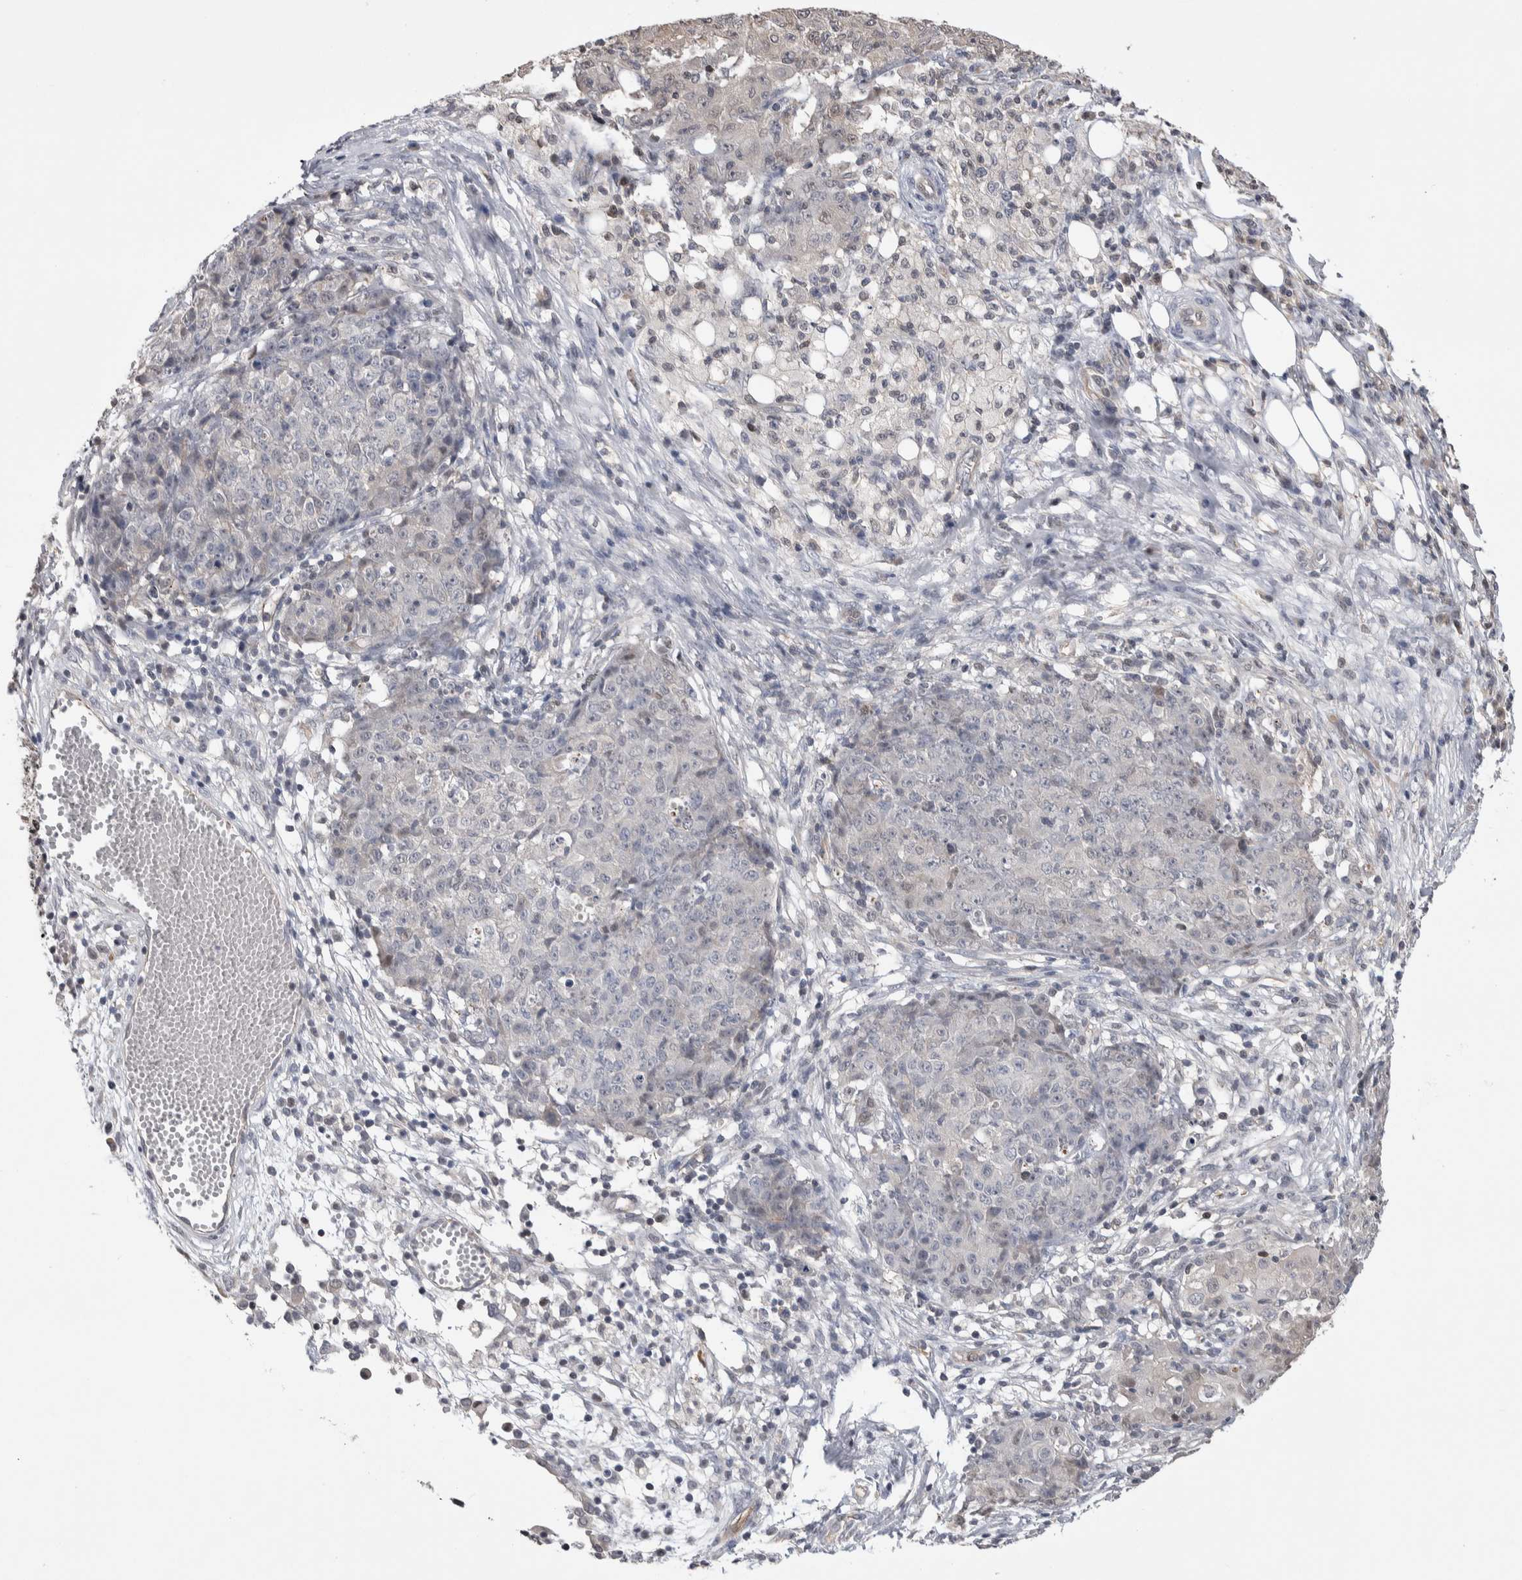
{"staining": {"intensity": "negative", "quantity": "none", "location": "none"}, "tissue": "ovarian cancer", "cell_type": "Tumor cells", "image_type": "cancer", "snomed": [{"axis": "morphology", "description": "Carcinoma, endometroid"}, {"axis": "topography", "description": "Ovary"}], "caption": "Endometroid carcinoma (ovarian) stained for a protein using immunohistochemistry reveals no expression tumor cells.", "gene": "ZBTB49", "patient": {"sex": "female", "age": 42}}